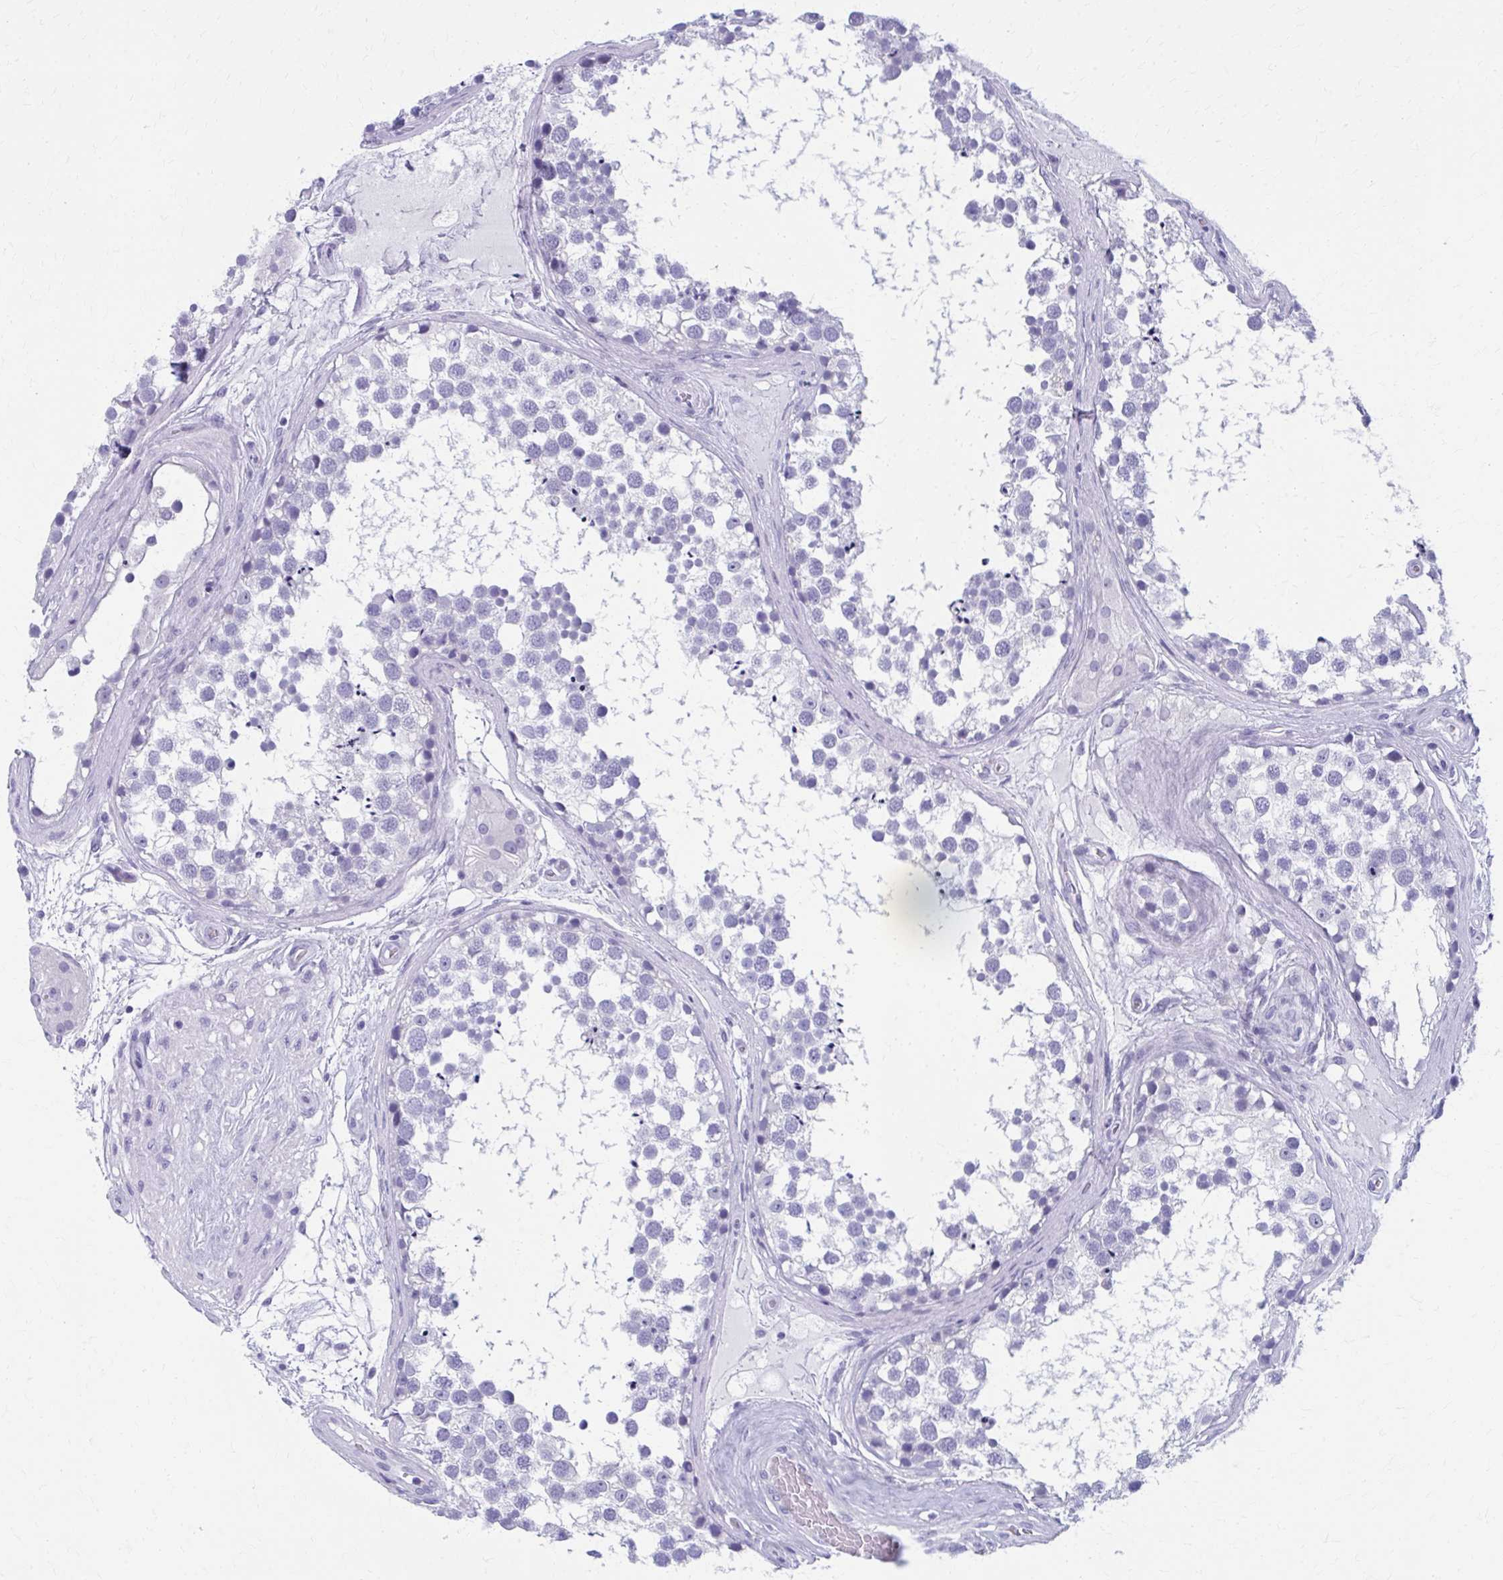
{"staining": {"intensity": "negative", "quantity": "none", "location": "none"}, "tissue": "testis", "cell_type": "Cells in seminiferous ducts", "image_type": "normal", "snomed": [{"axis": "morphology", "description": "Normal tissue, NOS"}, {"axis": "morphology", "description": "Seminoma, NOS"}, {"axis": "topography", "description": "Testis"}], "caption": "IHC micrograph of unremarkable testis: human testis stained with DAB (3,3'-diaminobenzidine) demonstrates no significant protein staining in cells in seminiferous ducts. (DAB (3,3'-diaminobenzidine) immunohistochemistry (IHC) with hematoxylin counter stain).", "gene": "MPLKIP", "patient": {"sex": "male", "age": 65}}